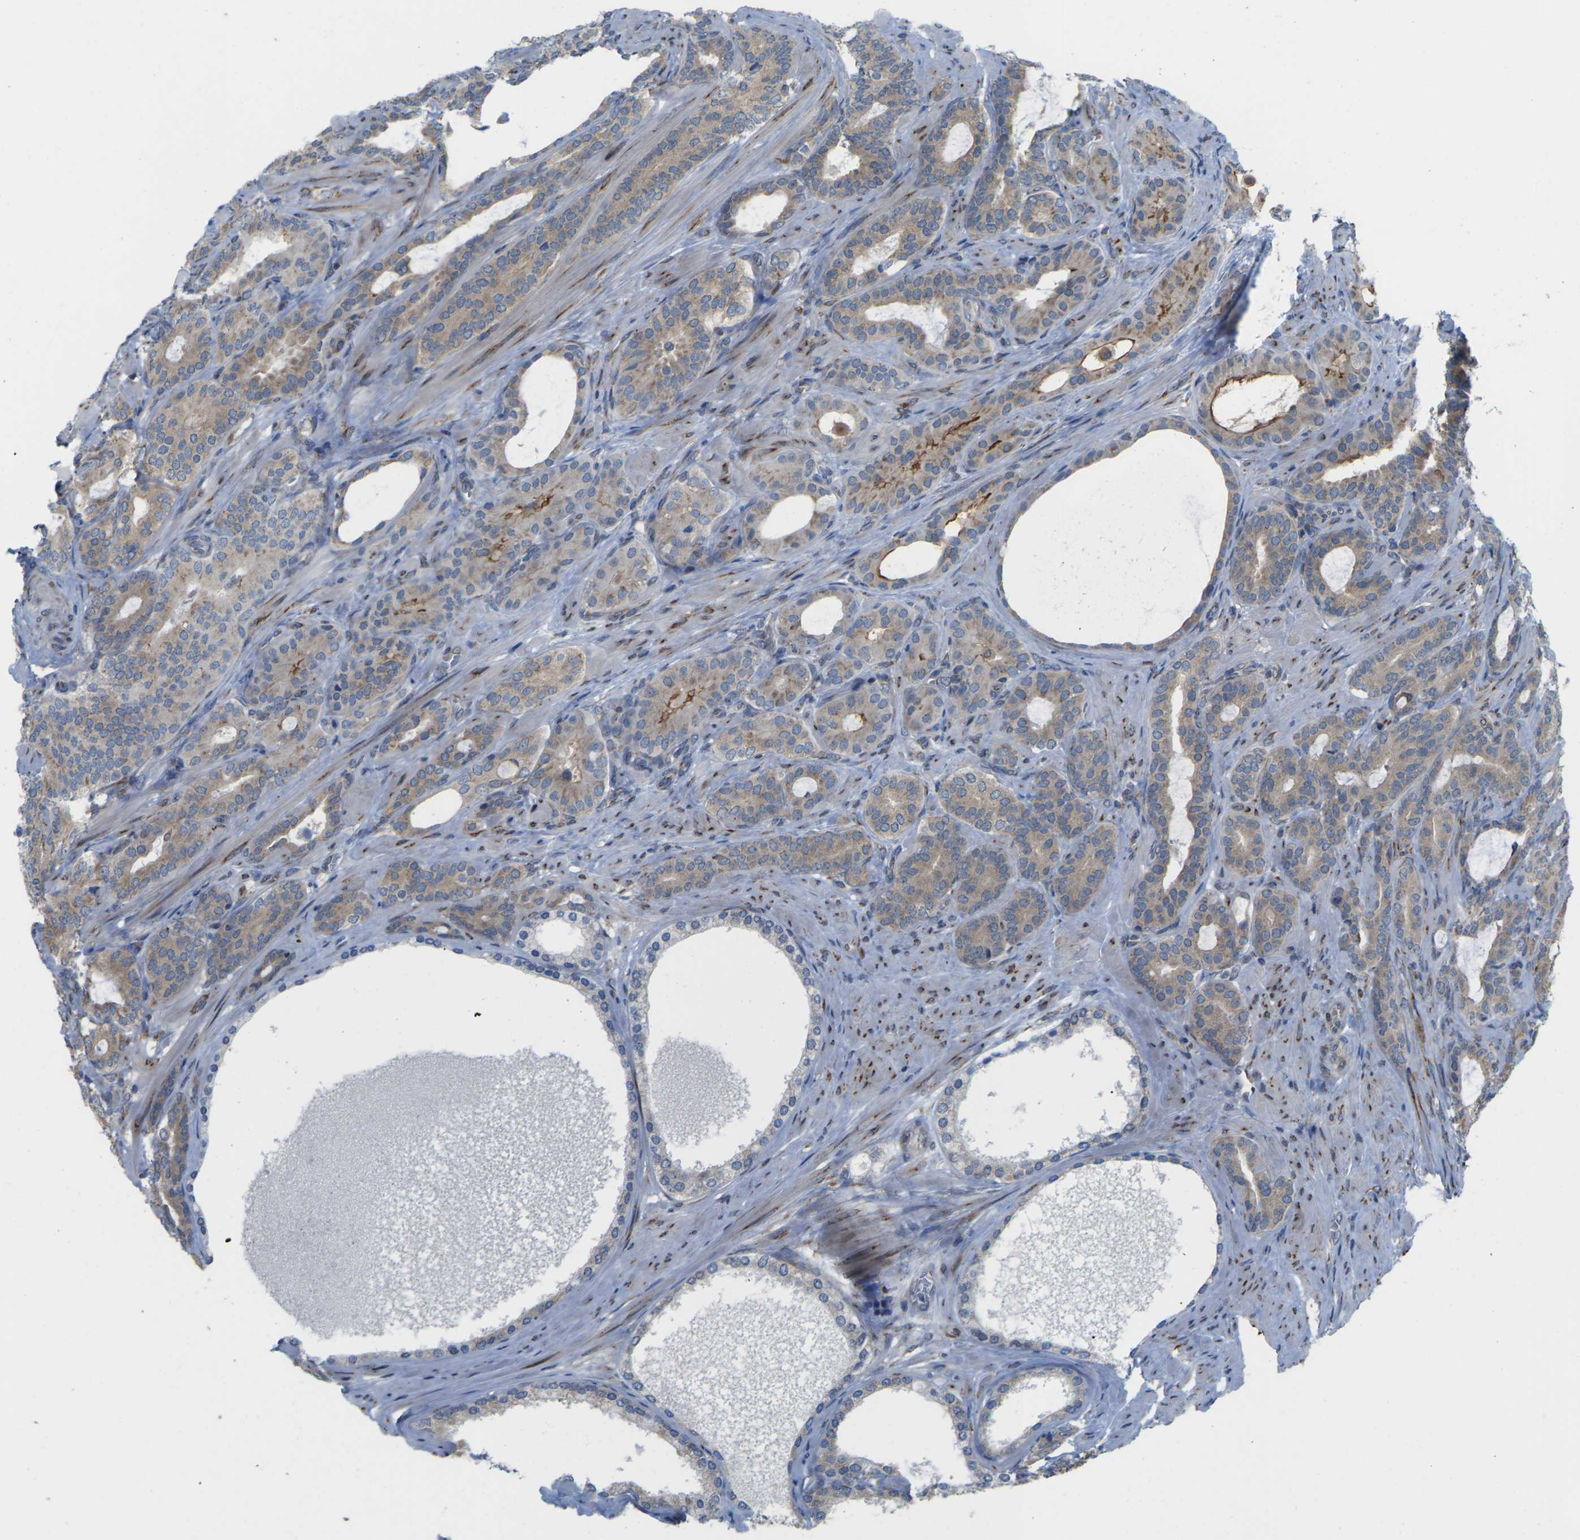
{"staining": {"intensity": "weak", "quantity": ">75%", "location": "cytoplasmic/membranous"}, "tissue": "prostate cancer", "cell_type": "Tumor cells", "image_type": "cancer", "snomed": [{"axis": "morphology", "description": "Adenocarcinoma, Low grade"}, {"axis": "topography", "description": "Prostate"}], "caption": "A low amount of weak cytoplasmic/membranous staining is seen in approximately >75% of tumor cells in prostate cancer tissue.", "gene": "PDZK1IP1", "patient": {"sex": "male", "age": 63}}